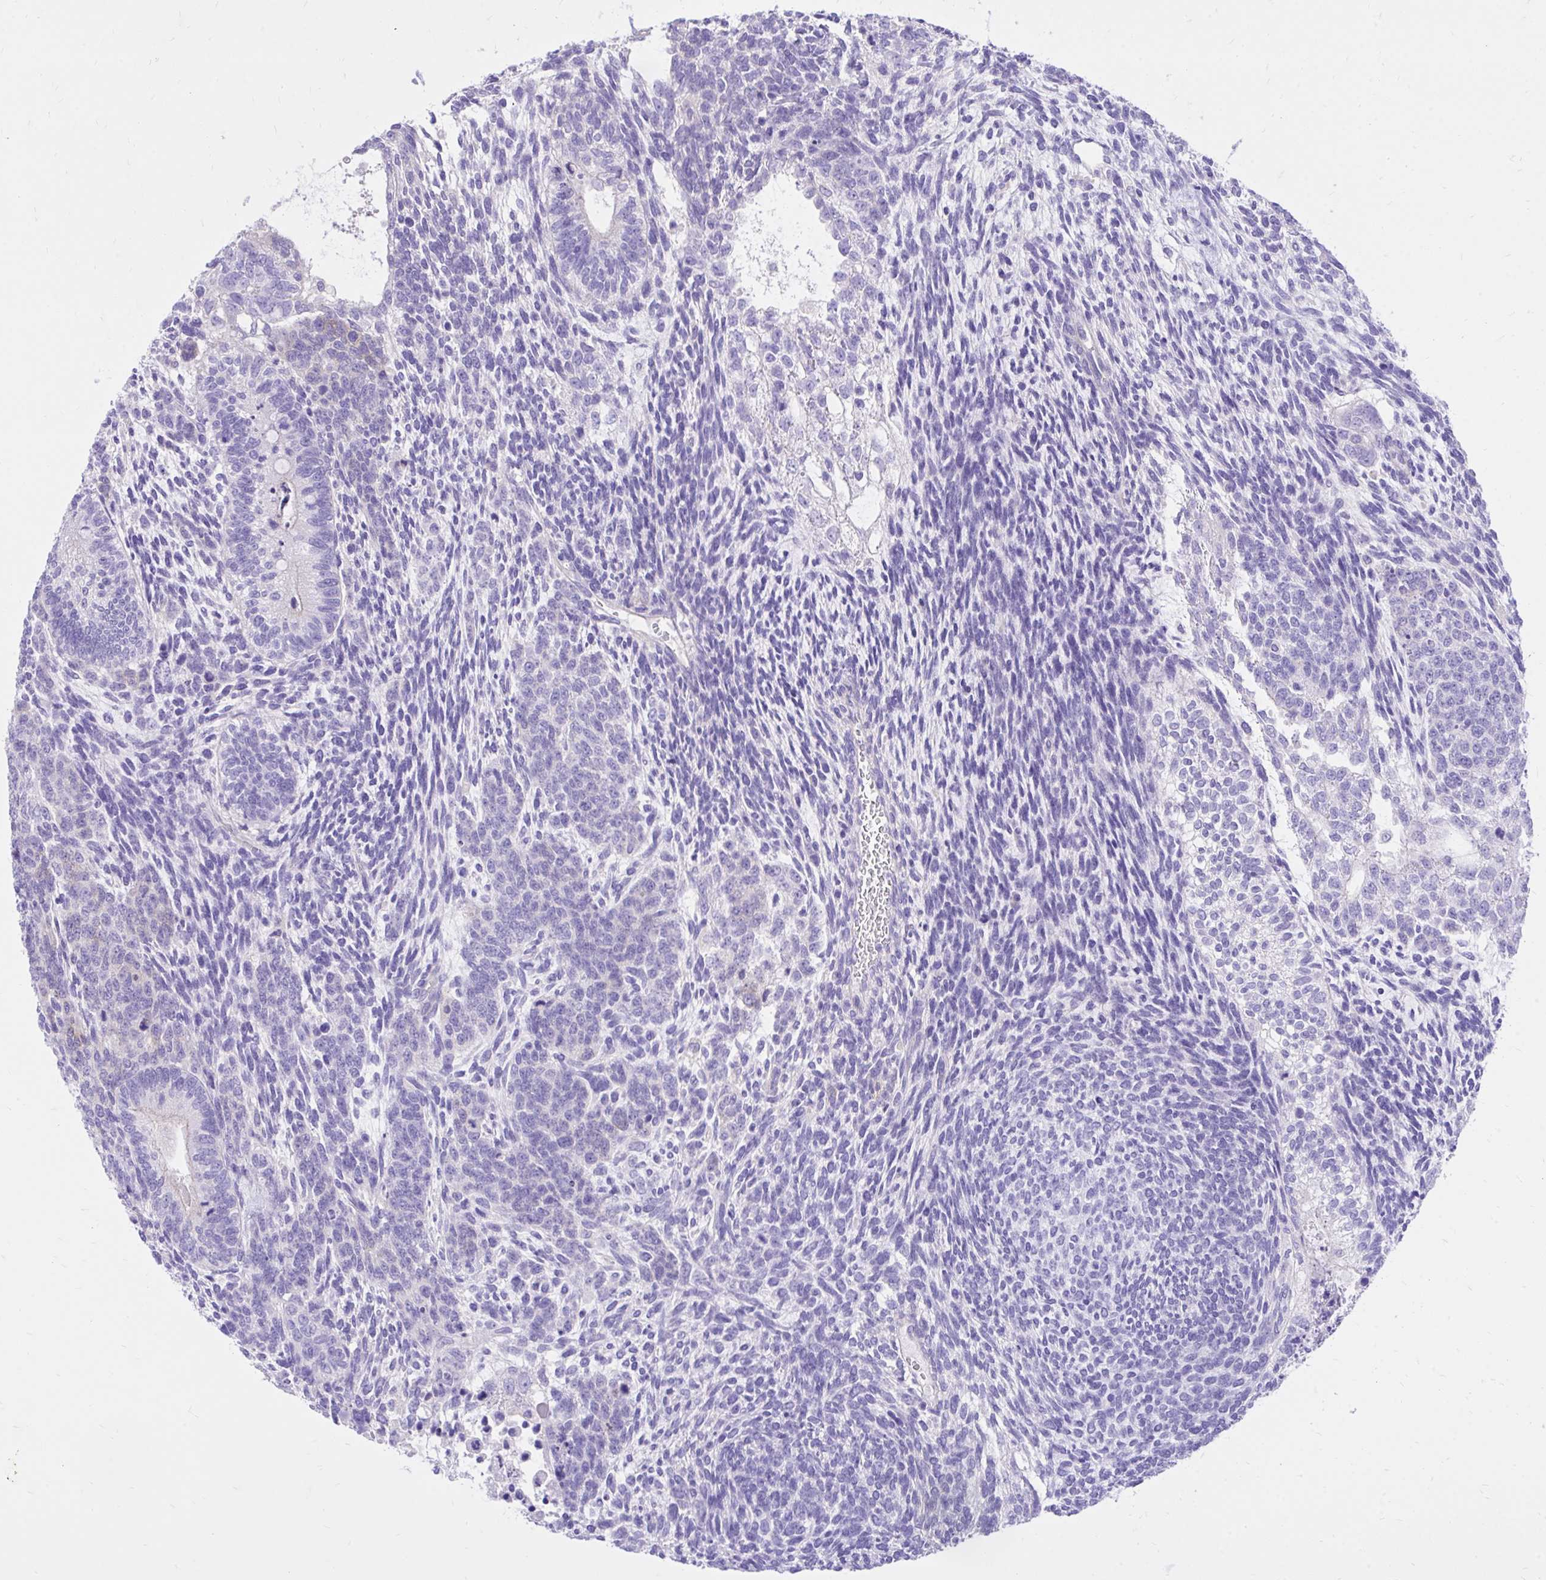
{"staining": {"intensity": "negative", "quantity": "none", "location": "none"}, "tissue": "testis cancer", "cell_type": "Tumor cells", "image_type": "cancer", "snomed": [{"axis": "morphology", "description": "Carcinoma, Embryonal, NOS"}, {"axis": "topography", "description": "Testis"}], "caption": "Micrograph shows no significant protein positivity in tumor cells of testis cancer (embryonal carcinoma).", "gene": "MON1A", "patient": {"sex": "male", "age": 23}}